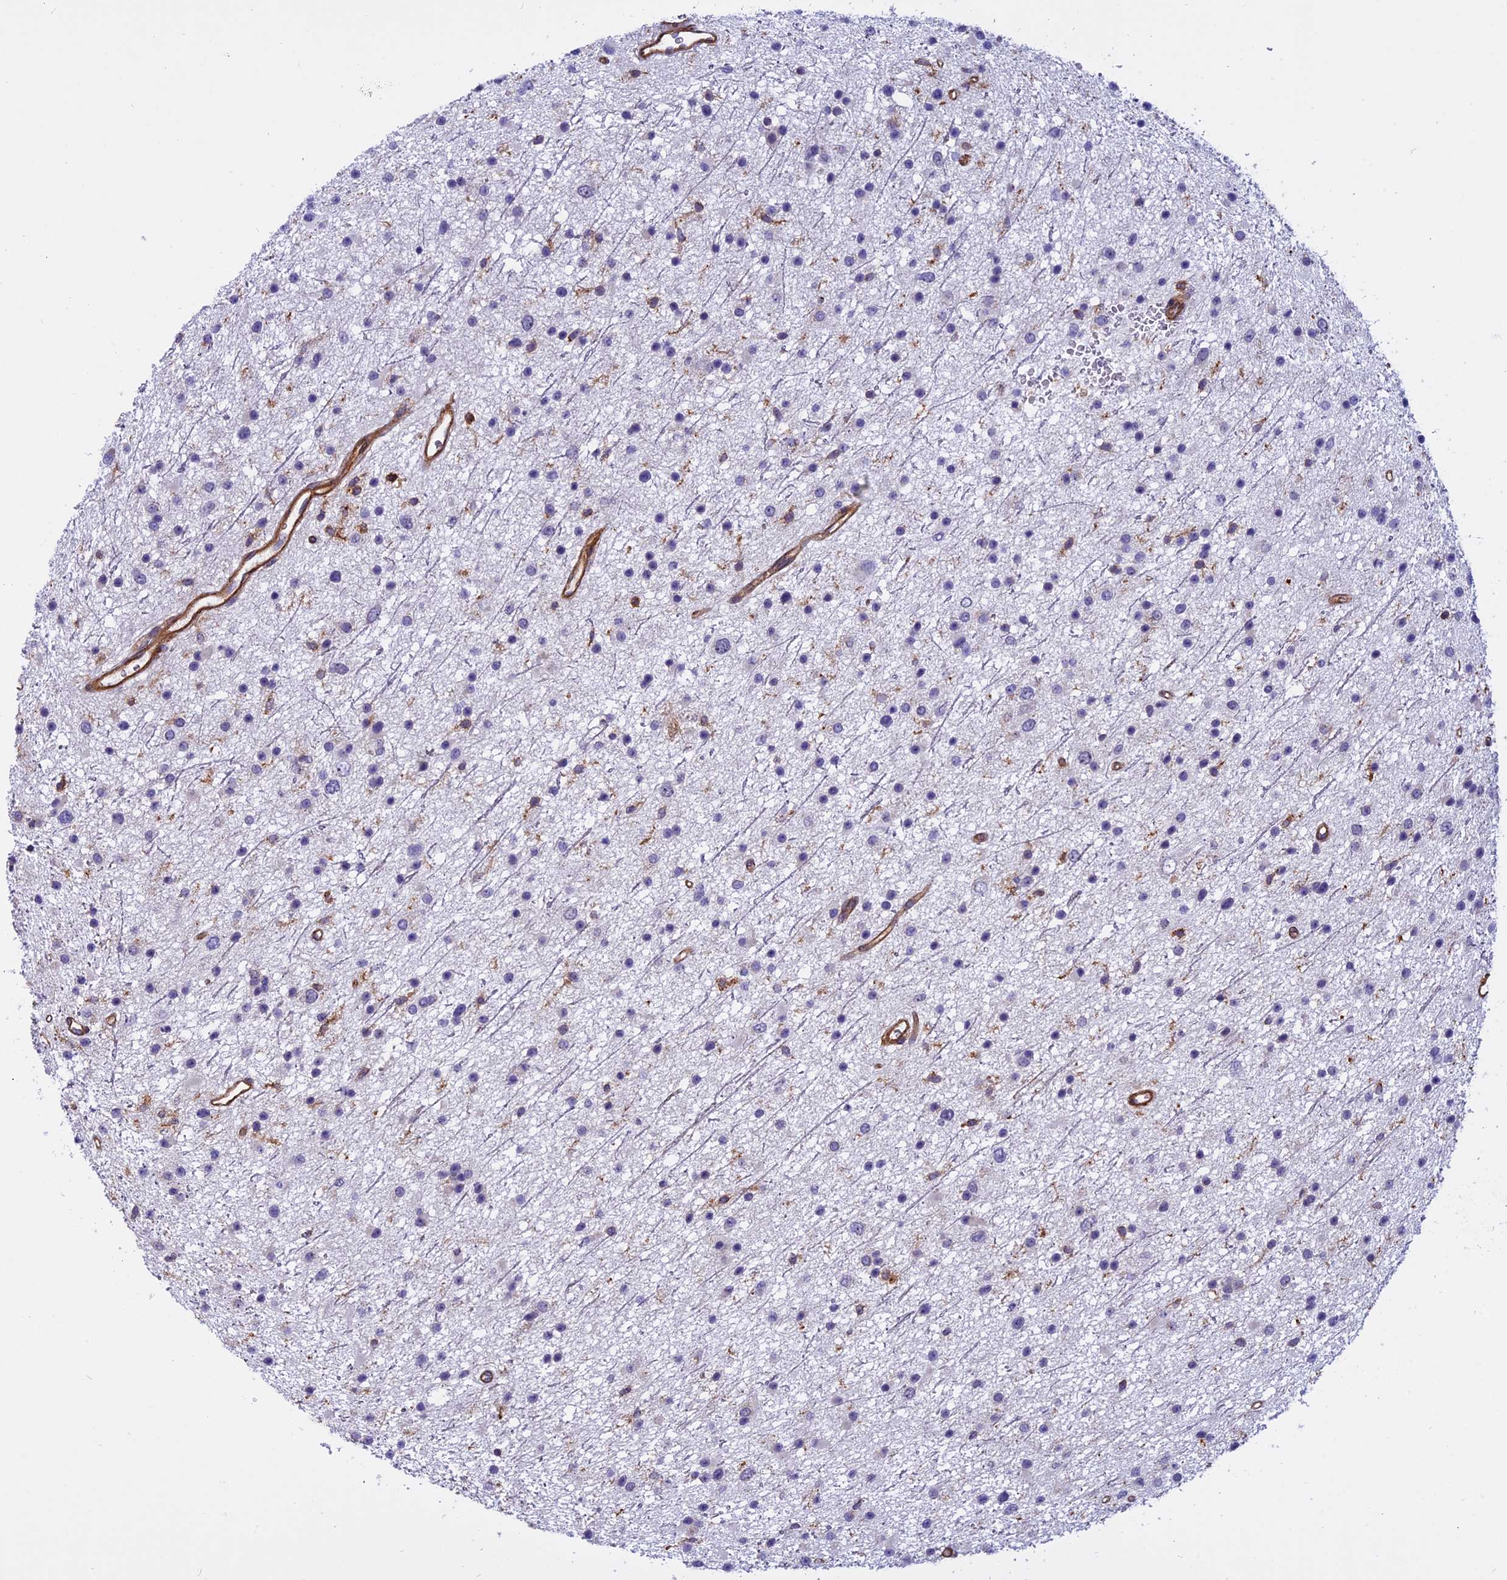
{"staining": {"intensity": "negative", "quantity": "none", "location": "none"}, "tissue": "glioma", "cell_type": "Tumor cells", "image_type": "cancer", "snomed": [{"axis": "morphology", "description": "Glioma, malignant, Low grade"}, {"axis": "topography", "description": "Cerebral cortex"}], "caption": "Immunohistochemistry (IHC) photomicrograph of malignant glioma (low-grade) stained for a protein (brown), which exhibits no expression in tumor cells.", "gene": "EHBP1L1", "patient": {"sex": "female", "age": 39}}